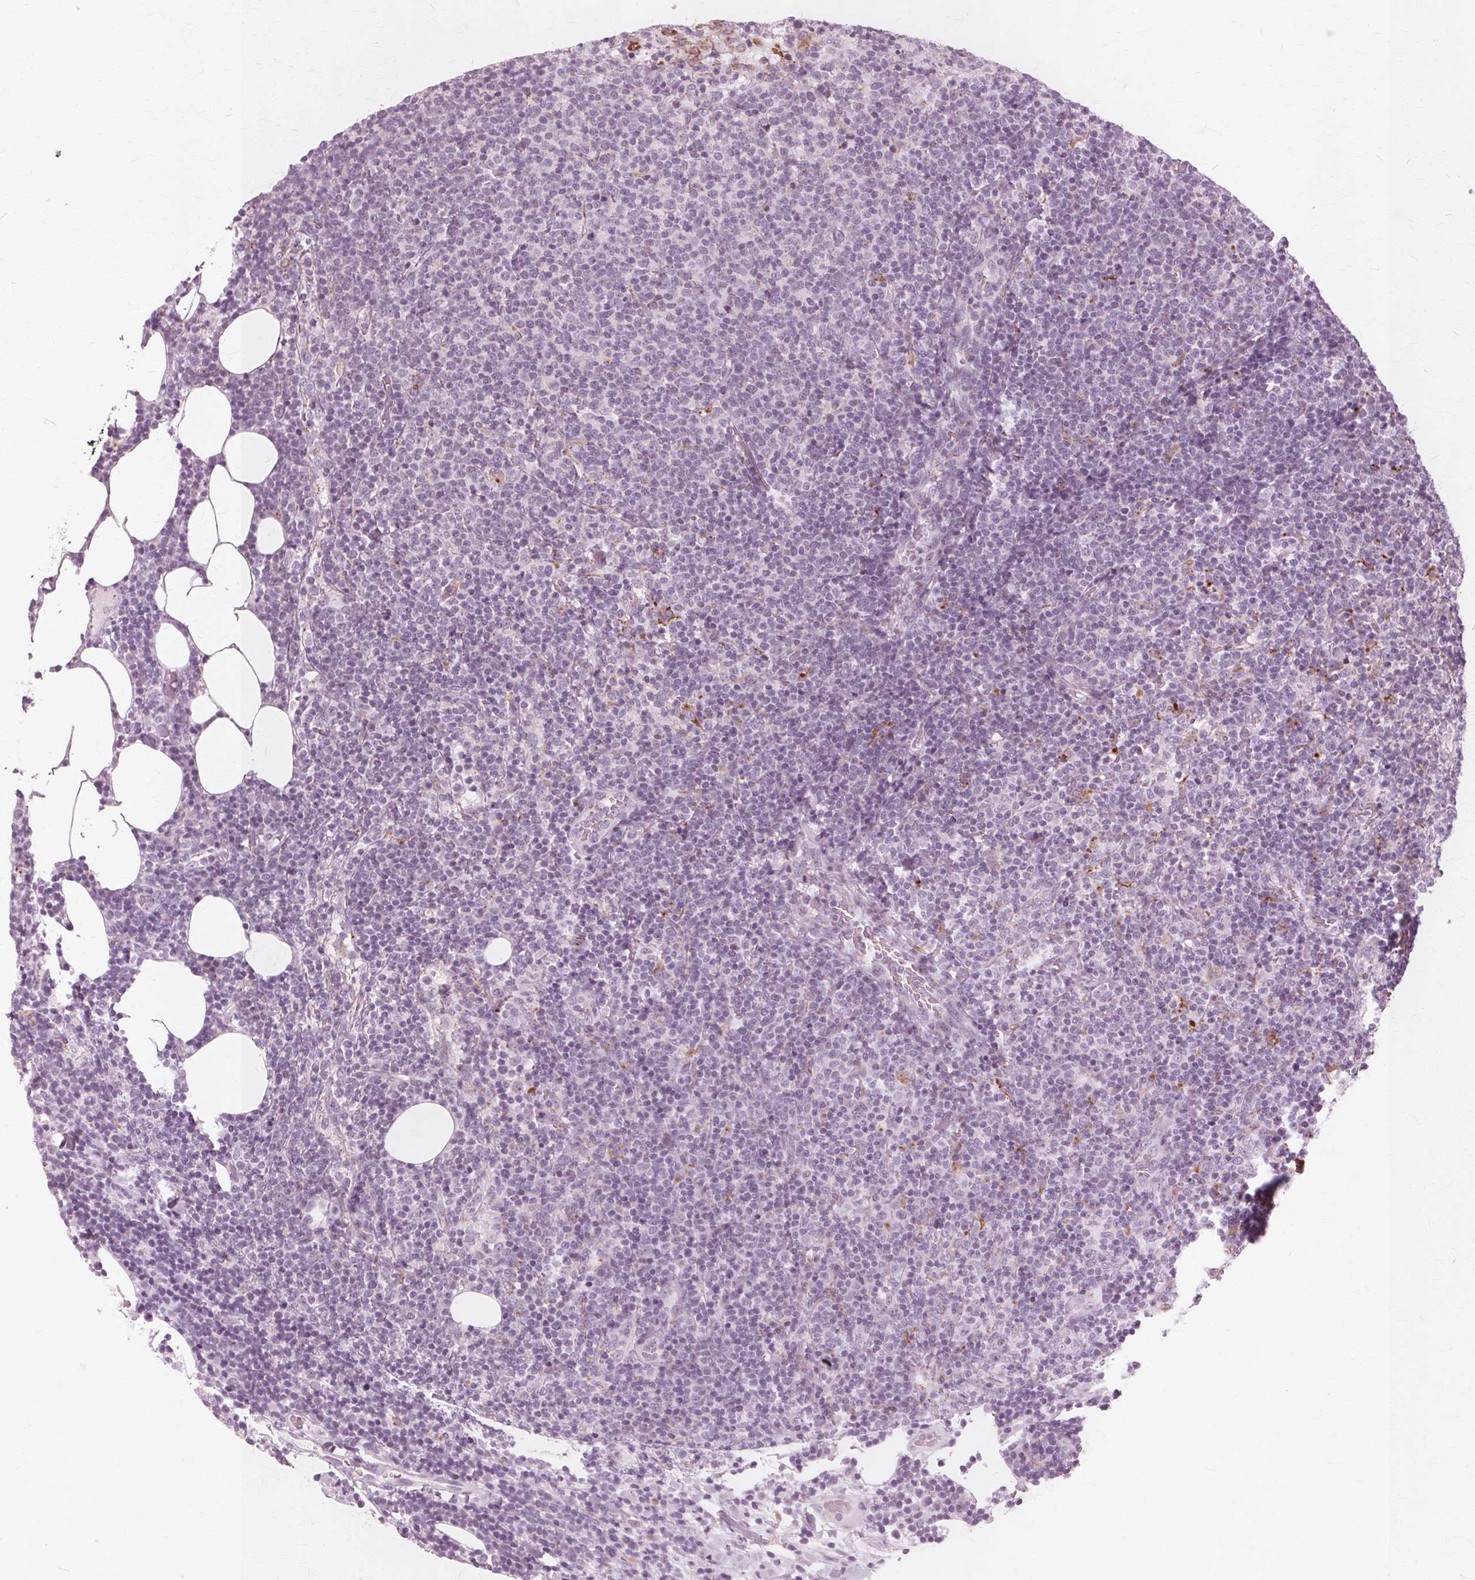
{"staining": {"intensity": "negative", "quantity": "none", "location": "none"}, "tissue": "lymphoma", "cell_type": "Tumor cells", "image_type": "cancer", "snomed": [{"axis": "morphology", "description": "Malignant lymphoma, non-Hodgkin's type, High grade"}, {"axis": "topography", "description": "Lymph node"}], "caption": "Immunohistochemistry image of human malignant lymphoma, non-Hodgkin's type (high-grade) stained for a protein (brown), which displays no positivity in tumor cells. (Brightfield microscopy of DAB IHC at high magnification).", "gene": "DNASE2", "patient": {"sex": "male", "age": 61}}